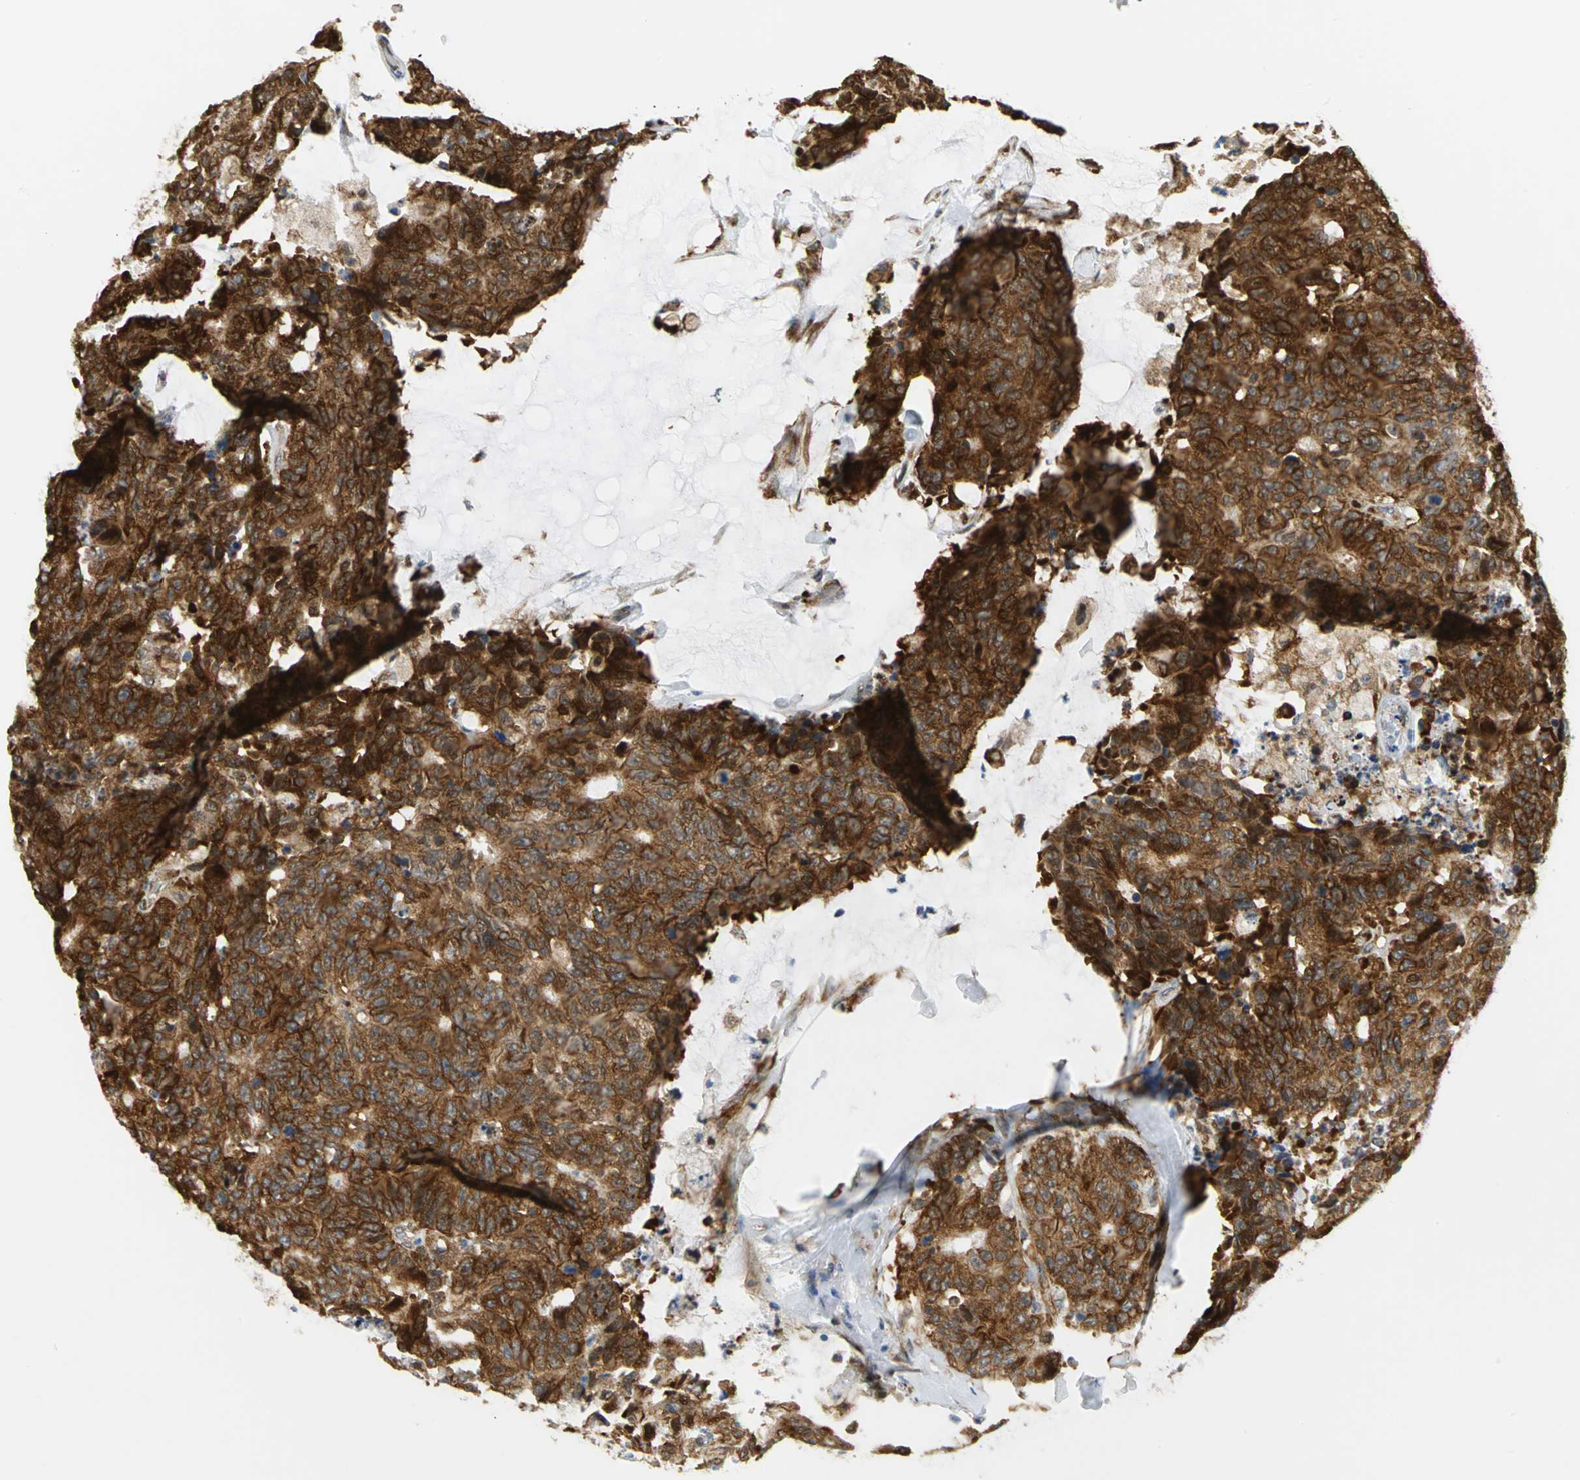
{"staining": {"intensity": "strong", "quantity": ">75%", "location": "cytoplasmic/membranous"}, "tissue": "colorectal cancer", "cell_type": "Tumor cells", "image_type": "cancer", "snomed": [{"axis": "morphology", "description": "Adenocarcinoma, NOS"}, {"axis": "topography", "description": "Colon"}], "caption": "Brown immunohistochemical staining in human colorectal cancer (adenocarcinoma) reveals strong cytoplasmic/membranous expression in about >75% of tumor cells.", "gene": "YBX1", "patient": {"sex": "female", "age": 86}}